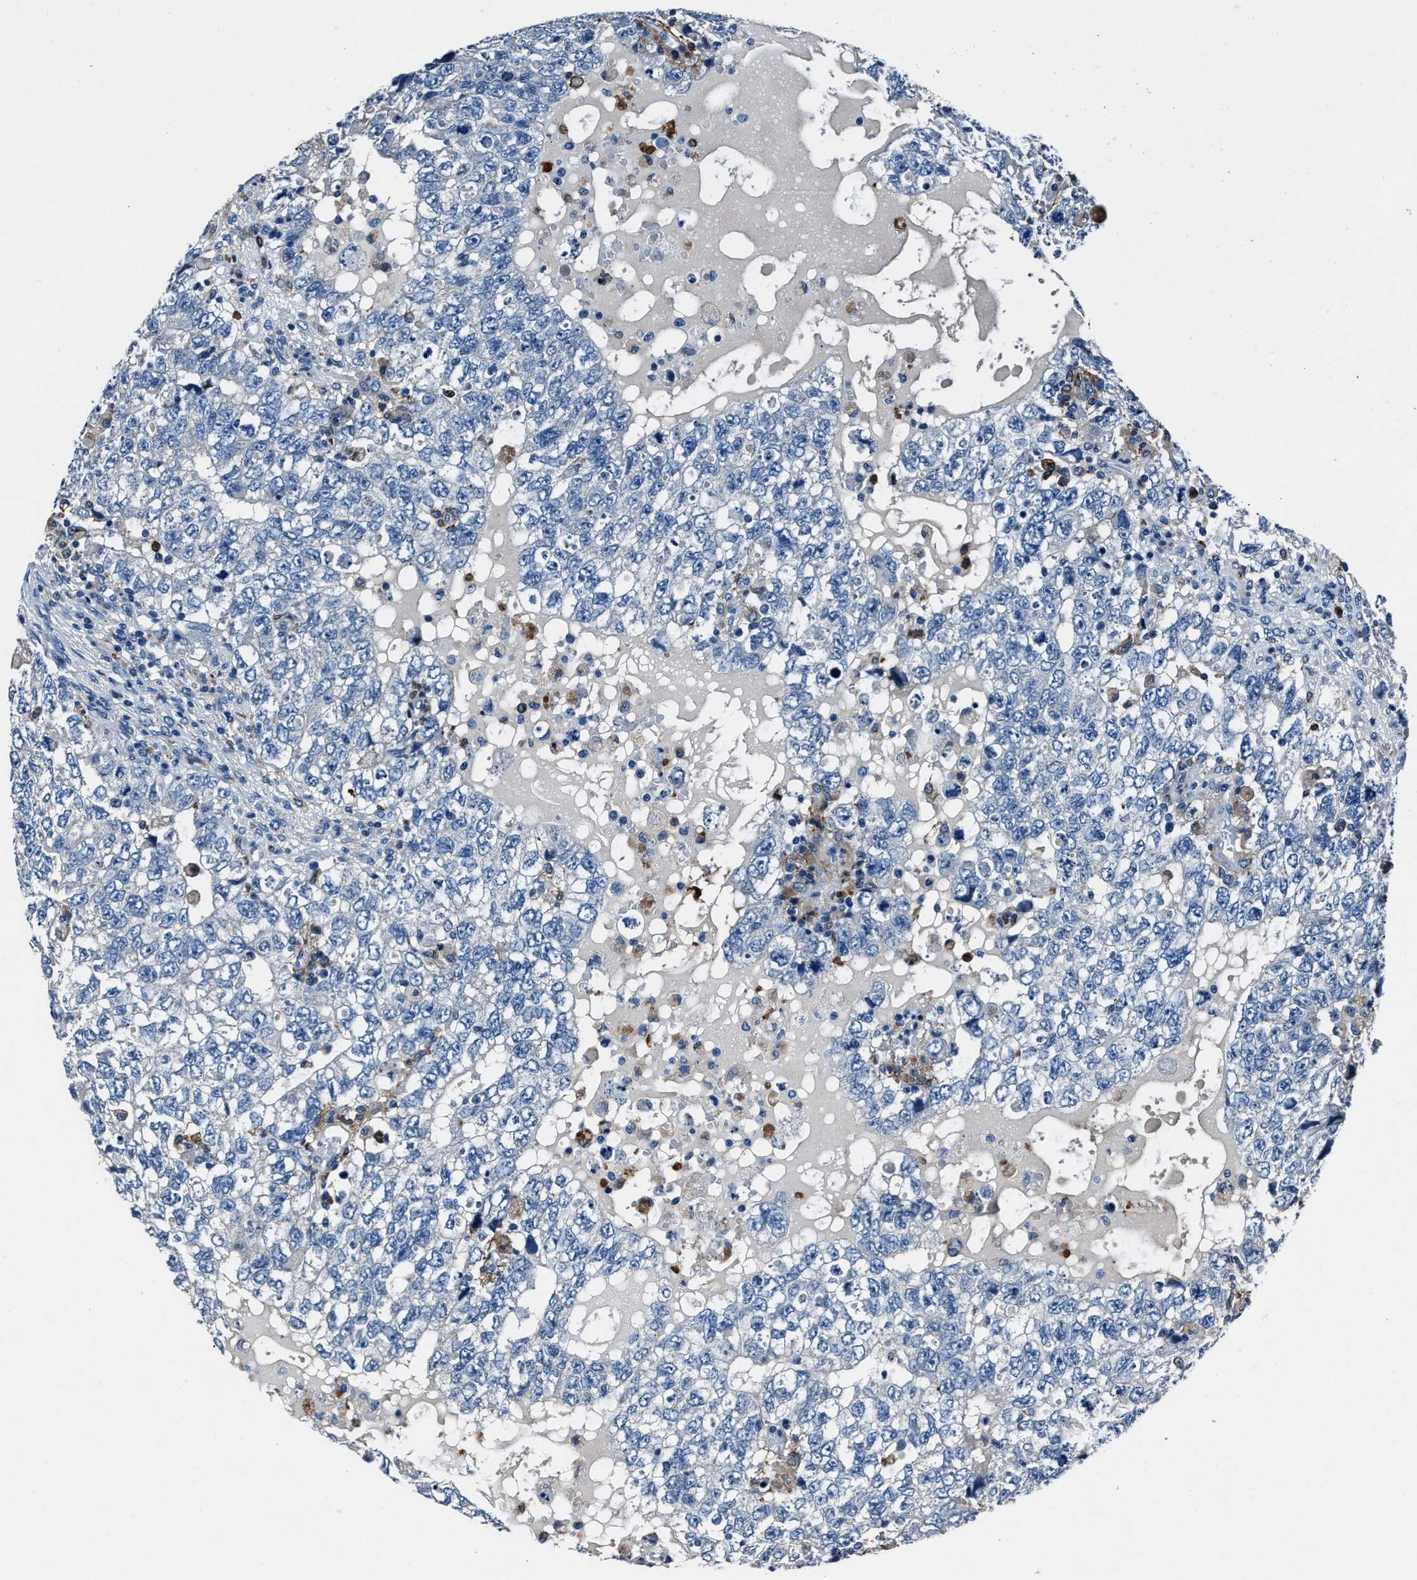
{"staining": {"intensity": "negative", "quantity": "none", "location": "none"}, "tissue": "testis cancer", "cell_type": "Tumor cells", "image_type": "cancer", "snomed": [{"axis": "morphology", "description": "Carcinoma, Embryonal, NOS"}, {"axis": "topography", "description": "Testis"}], "caption": "An immunohistochemistry (IHC) micrograph of embryonal carcinoma (testis) is shown. There is no staining in tumor cells of embryonal carcinoma (testis).", "gene": "FGL2", "patient": {"sex": "male", "age": 36}}